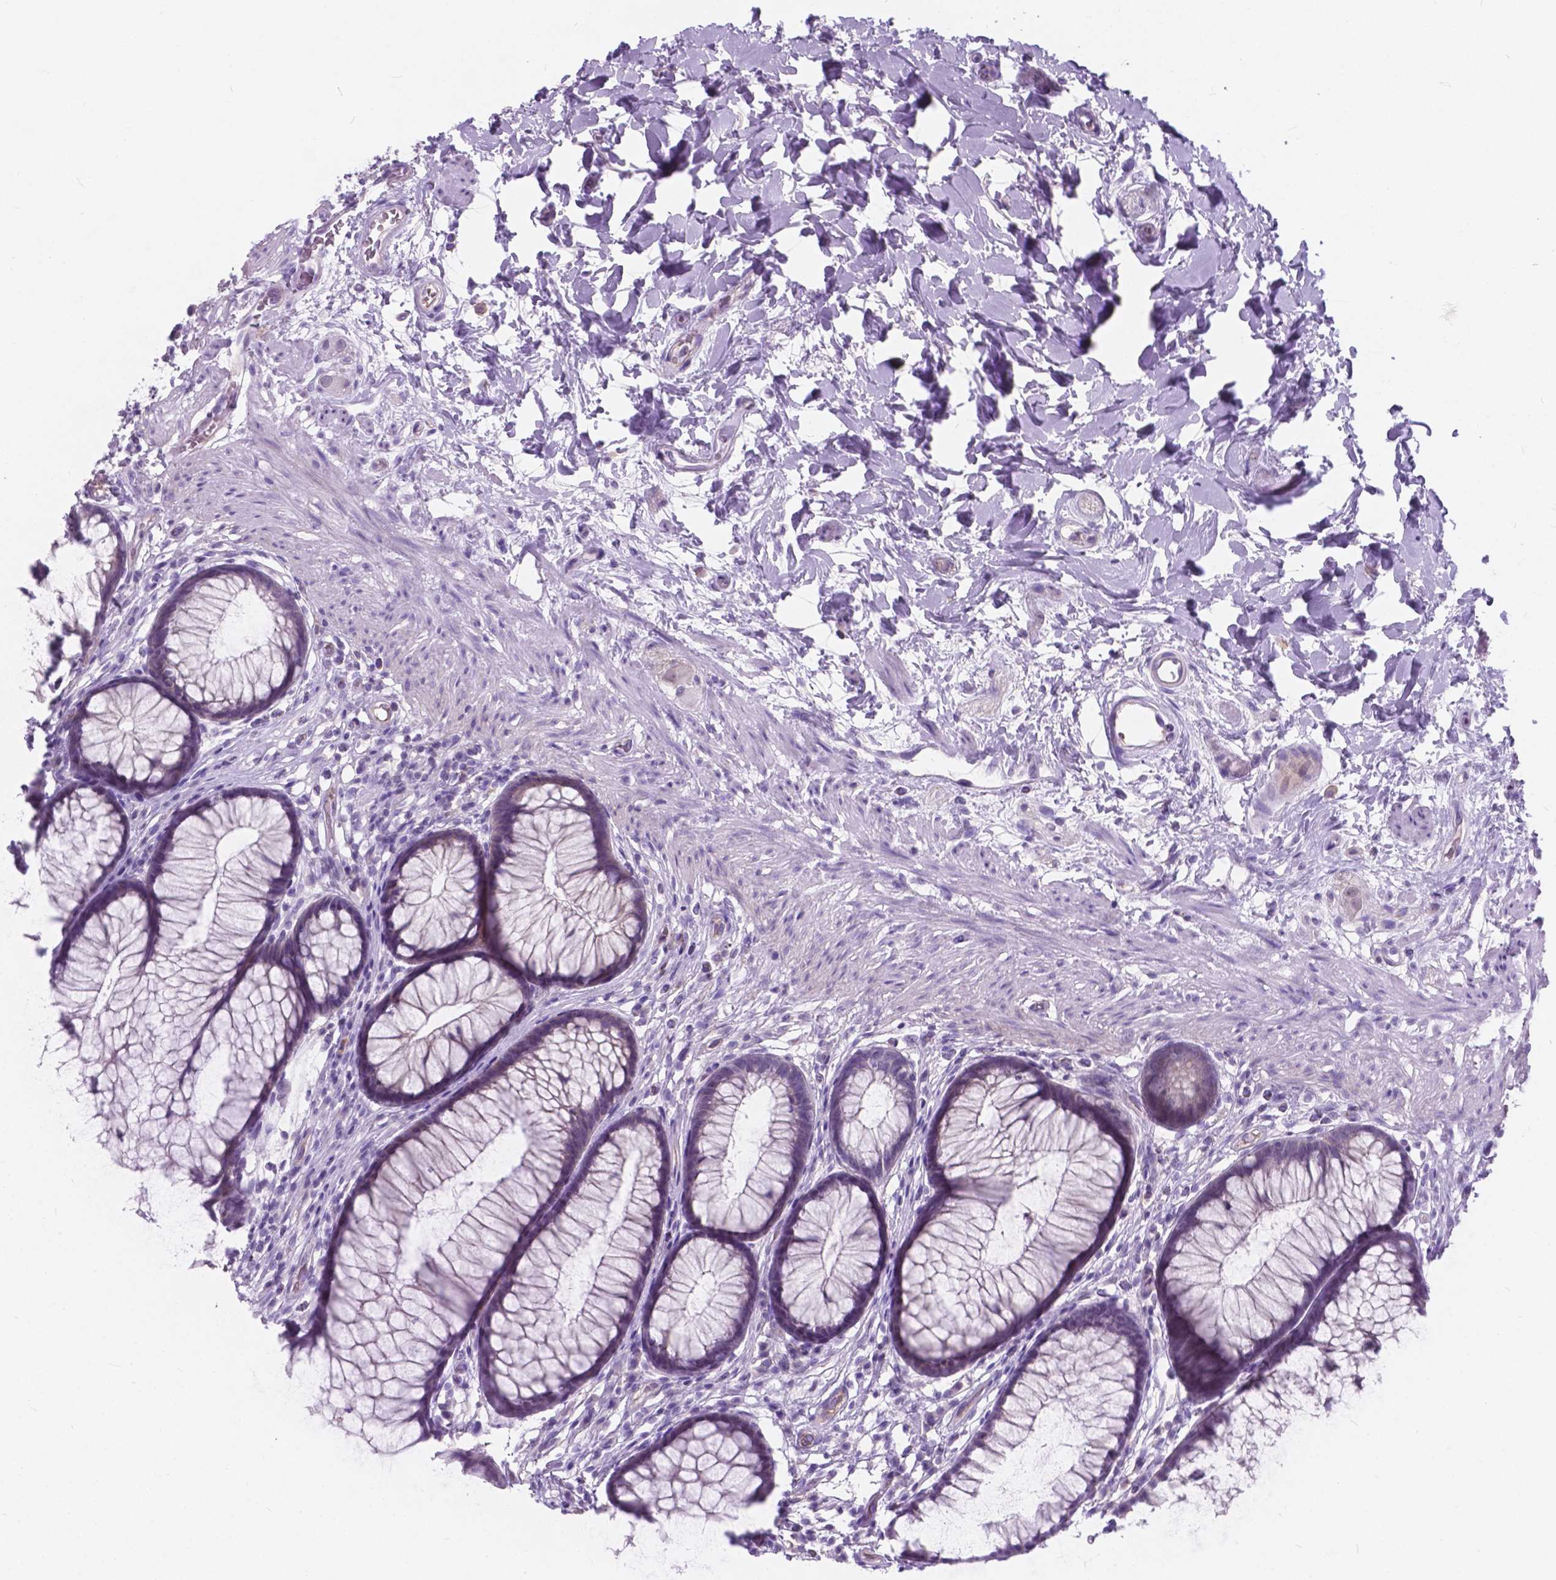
{"staining": {"intensity": "weak", "quantity": "25%-75%", "location": "cytoplasmic/membranous"}, "tissue": "rectum", "cell_type": "Glandular cells", "image_type": "normal", "snomed": [{"axis": "morphology", "description": "Normal tissue, NOS"}, {"axis": "topography", "description": "Smooth muscle"}, {"axis": "topography", "description": "Rectum"}], "caption": "Rectum stained with a brown dye exhibits weak cytoplasmic/membranous positive positivity in approximately 25%-75% of glandular cells.", "gene": "KIAA0040", "patient": {"sex": "male", "age": 53}}